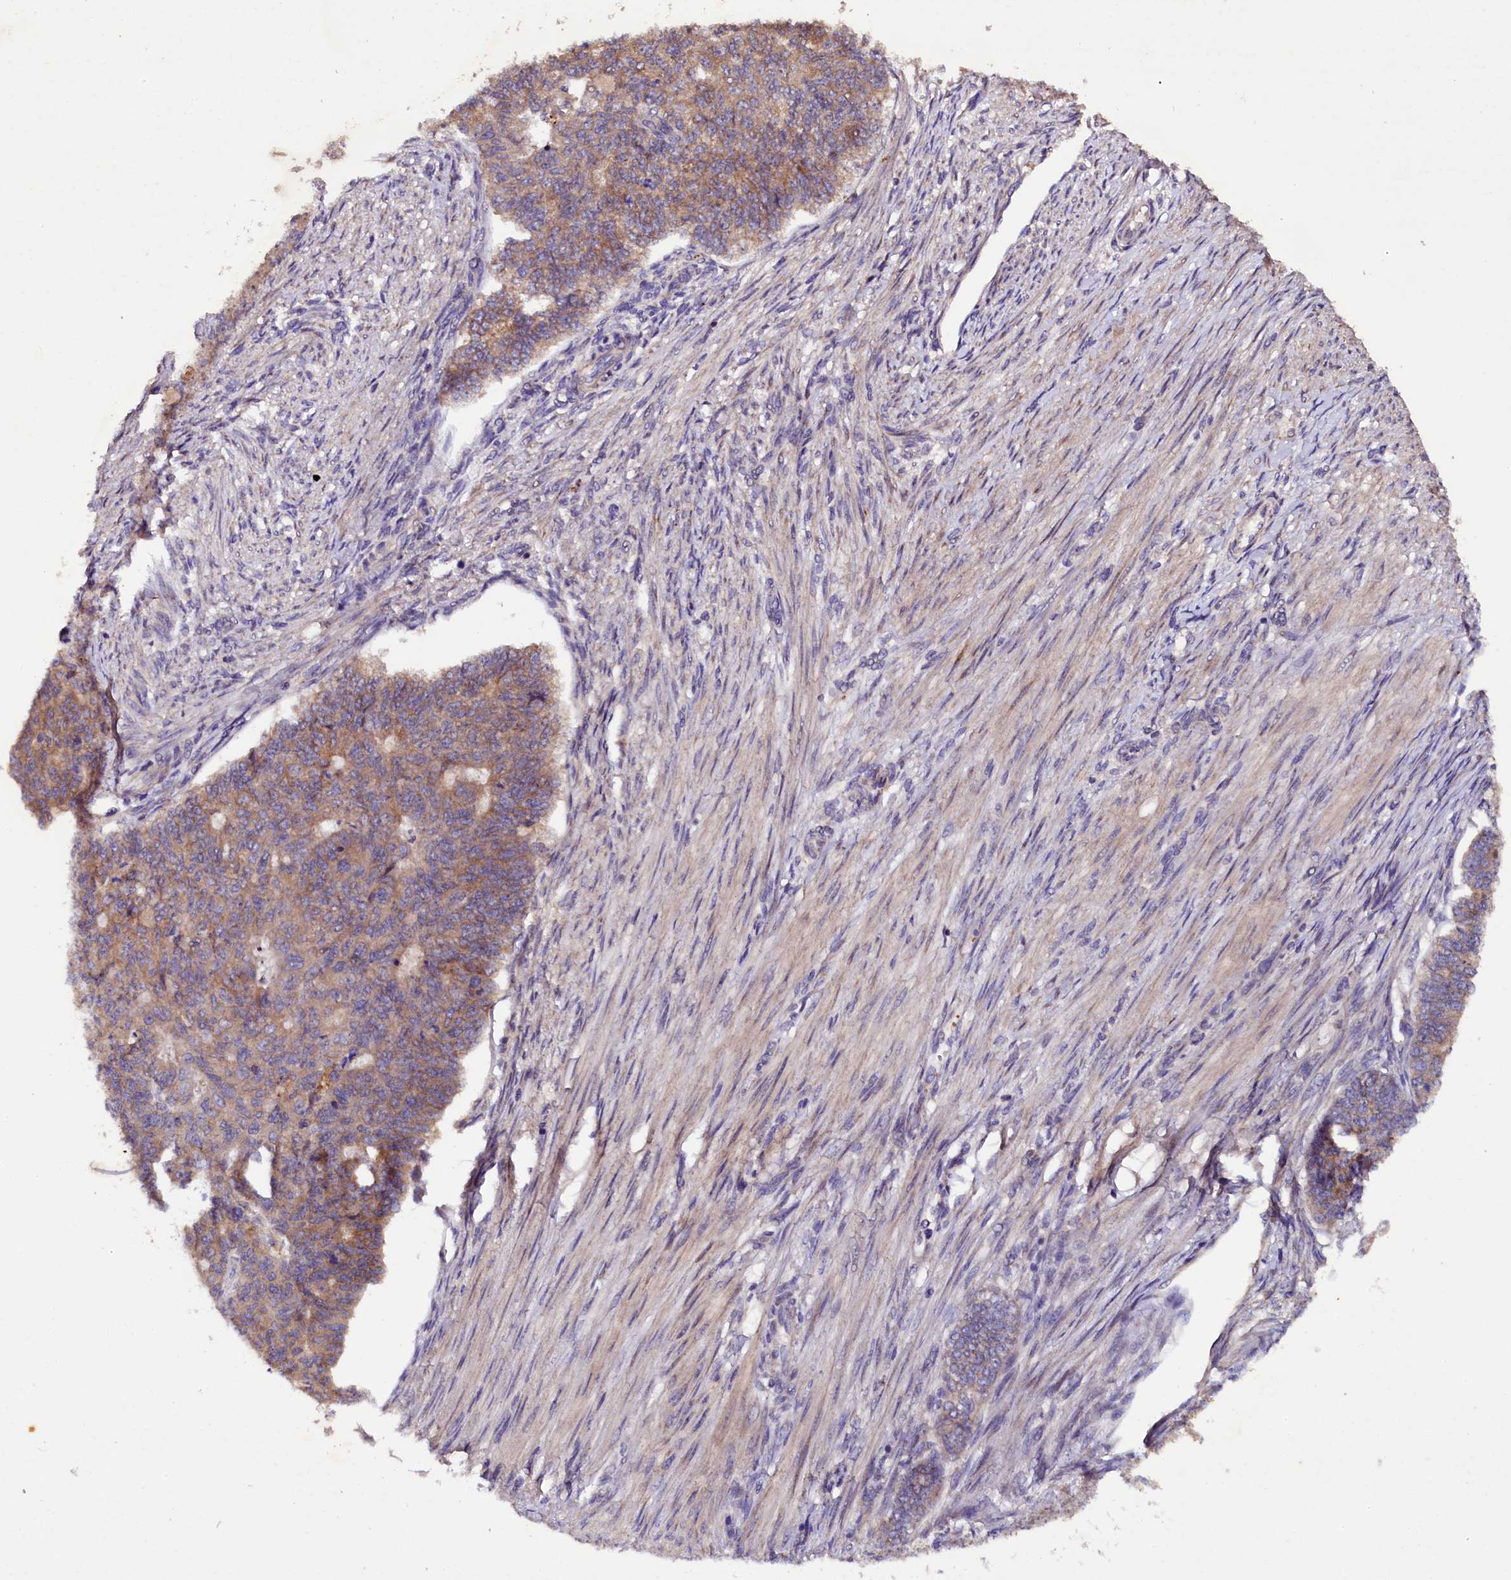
{"staining": {"intensity": "moderate", "quantity": "25%-75%", "location": "cytoplasmic/membranous"}, "tissue": "endometrial cancer", "cell_type": "Tumor cells", "image_type": "cancer", "snomed": [{"axis": "morphology", "description": "Adenocarcinoma, NOS"}, {"axis": "topography", "description": "Endometrium"}], "caption": "Immunohistochemistry (IHC) of human endometrial adenocarcinoma displays medium levels of moderate cytoplasmic/membranous staining in approximately 25%-75% of tumor cells.", "gene": "PLXNB1", "patient": {"sex": "female", "age": 32}}